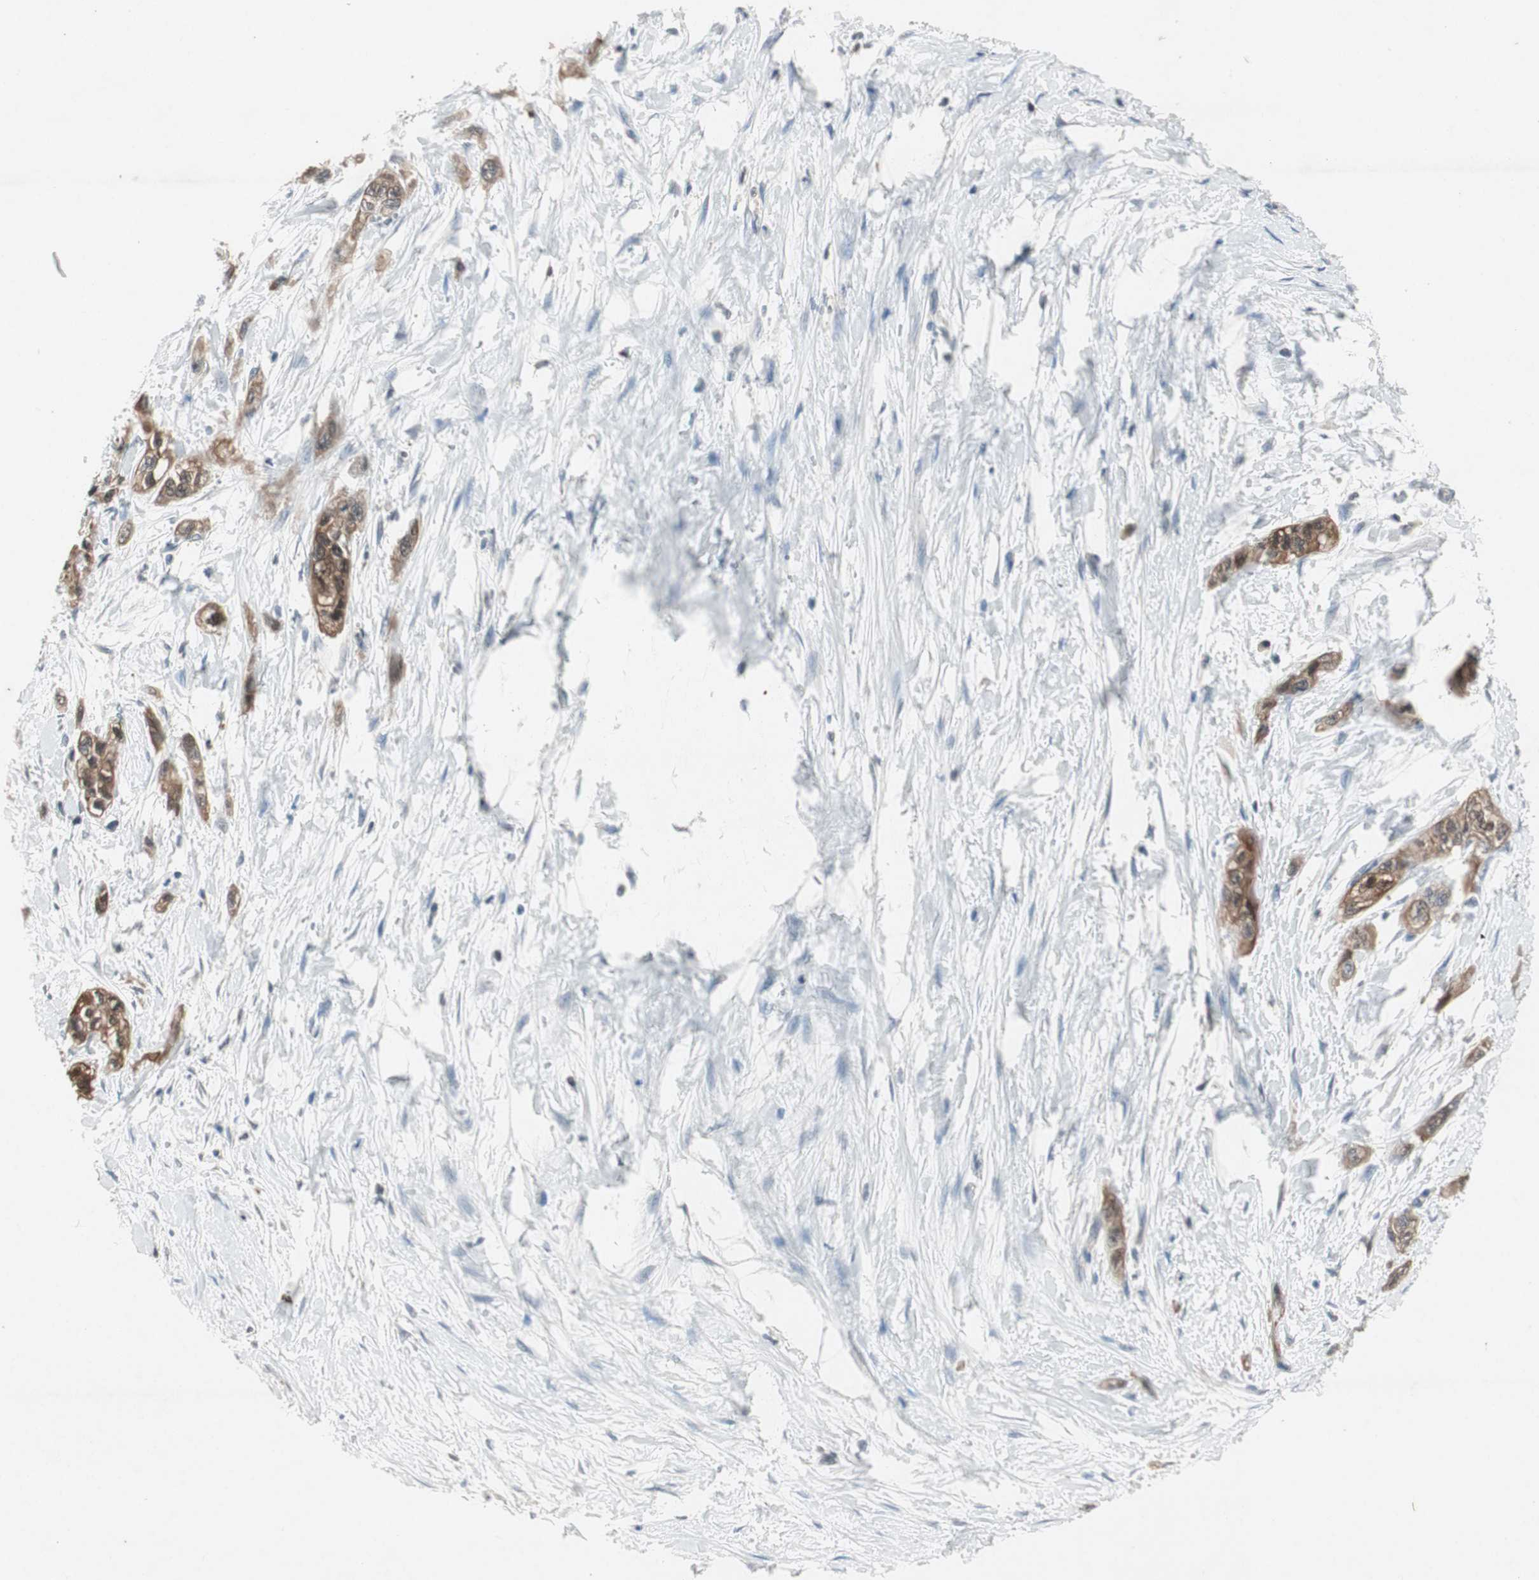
{"staining": {"intensity": "moderate", "quantity": "<25%", "location": "cytoplasmic/membranous,nuclear"}, "tissue": "pancreatic cancer", "cell_type": "Tumor cells", "image_type": "cancer", "snomed": [{"axis": "morphology", "description": "Adenocarcinoma, NOS"}, {"axis": "topography", "description": "Pancreas"}], "caption": "This photomicrograph reveals adenocarcinoma (pancreatic) stained with immunohistochemistry (IHC) to label a protein in brown. The cytoplasmic/membranous and nuclear of tumor cells show moderate positivity for the protein. Nuclei are counter-stained blue.", "gene": "SERPINB5", "patient": {"sex": "male", "age": 74}}